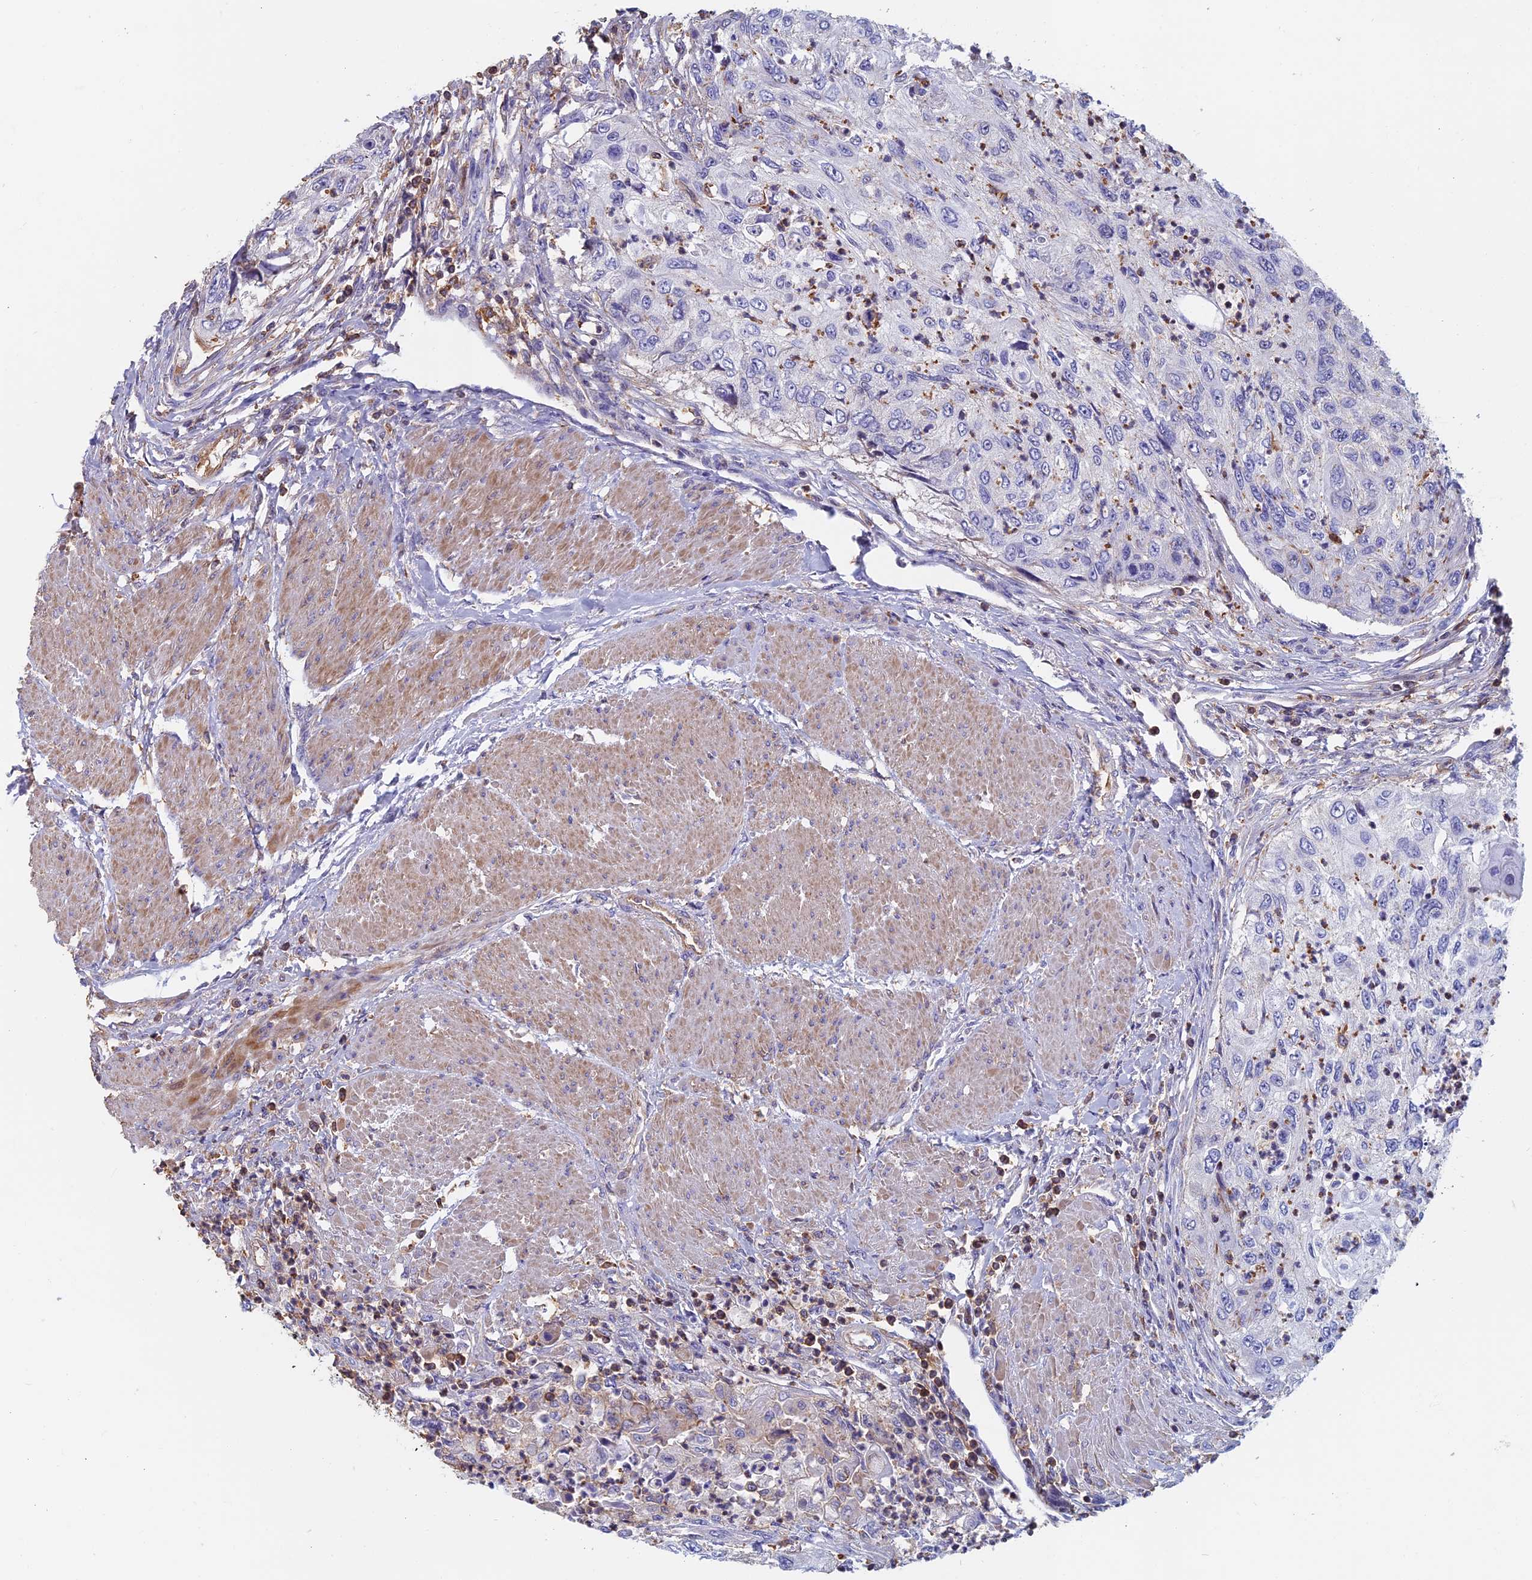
{"staining": {"intensity": "weak", "quantity": "<25%", "location": "cytoplasmic/membranous"}, "tissue": "urothelial cancer", "cell_type": "Tumor cells", "image_type": "cancer", "snomed": [{"axis": "morphology", "description": "Urothelial carcinoma, High grade"}, {"axis": "topography", "description": "Urinary bladder"}], "caption": "Immunohistochemistry histopathology image of human urothelial carcinoma (high-grade) stained for a protein (brown), which exhibits no expression in tumor cells.", "gene": "HSD17B8", "patient": {"sex": "female", "age": 60}}